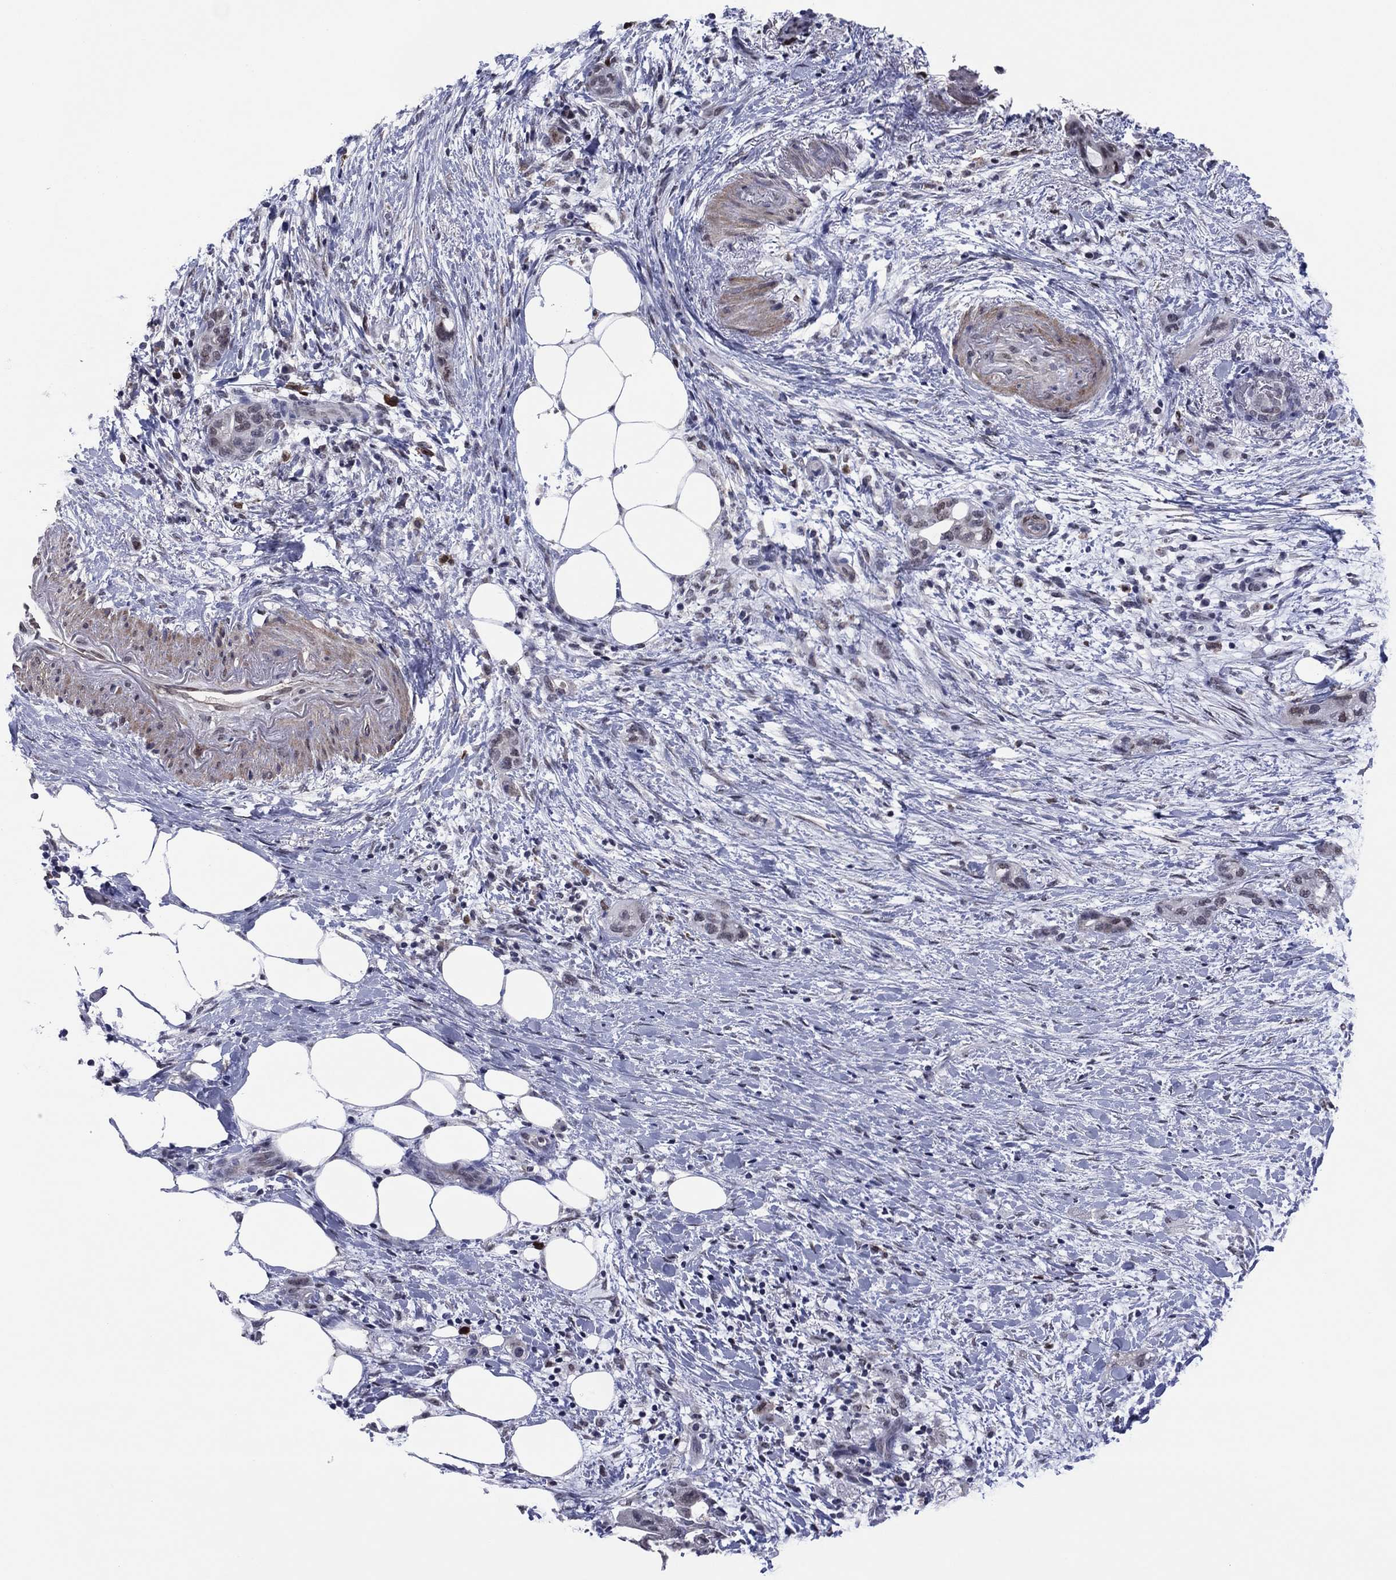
{"staining": {"intensity": "negative", "quantity": "none", "location": "none"}, "tissue": "pancreatic cancer", "cell_type": "Tumor cells", "image_type": "cancer", "snomed": [{"axis": "morphology", "description": "Adenocarcinoma, NOS"}, {"axis": "topography", "description": "Pancreas"}], "caption": "Protein analysis of pancreatic adenocarcinoma exhibits no significant positivity in tumor cells. (Immunohistochemistry, brightfield microscopy, high magnification).", "gene": "TYMS", "patient": {"sex": "female", "age": 72}}